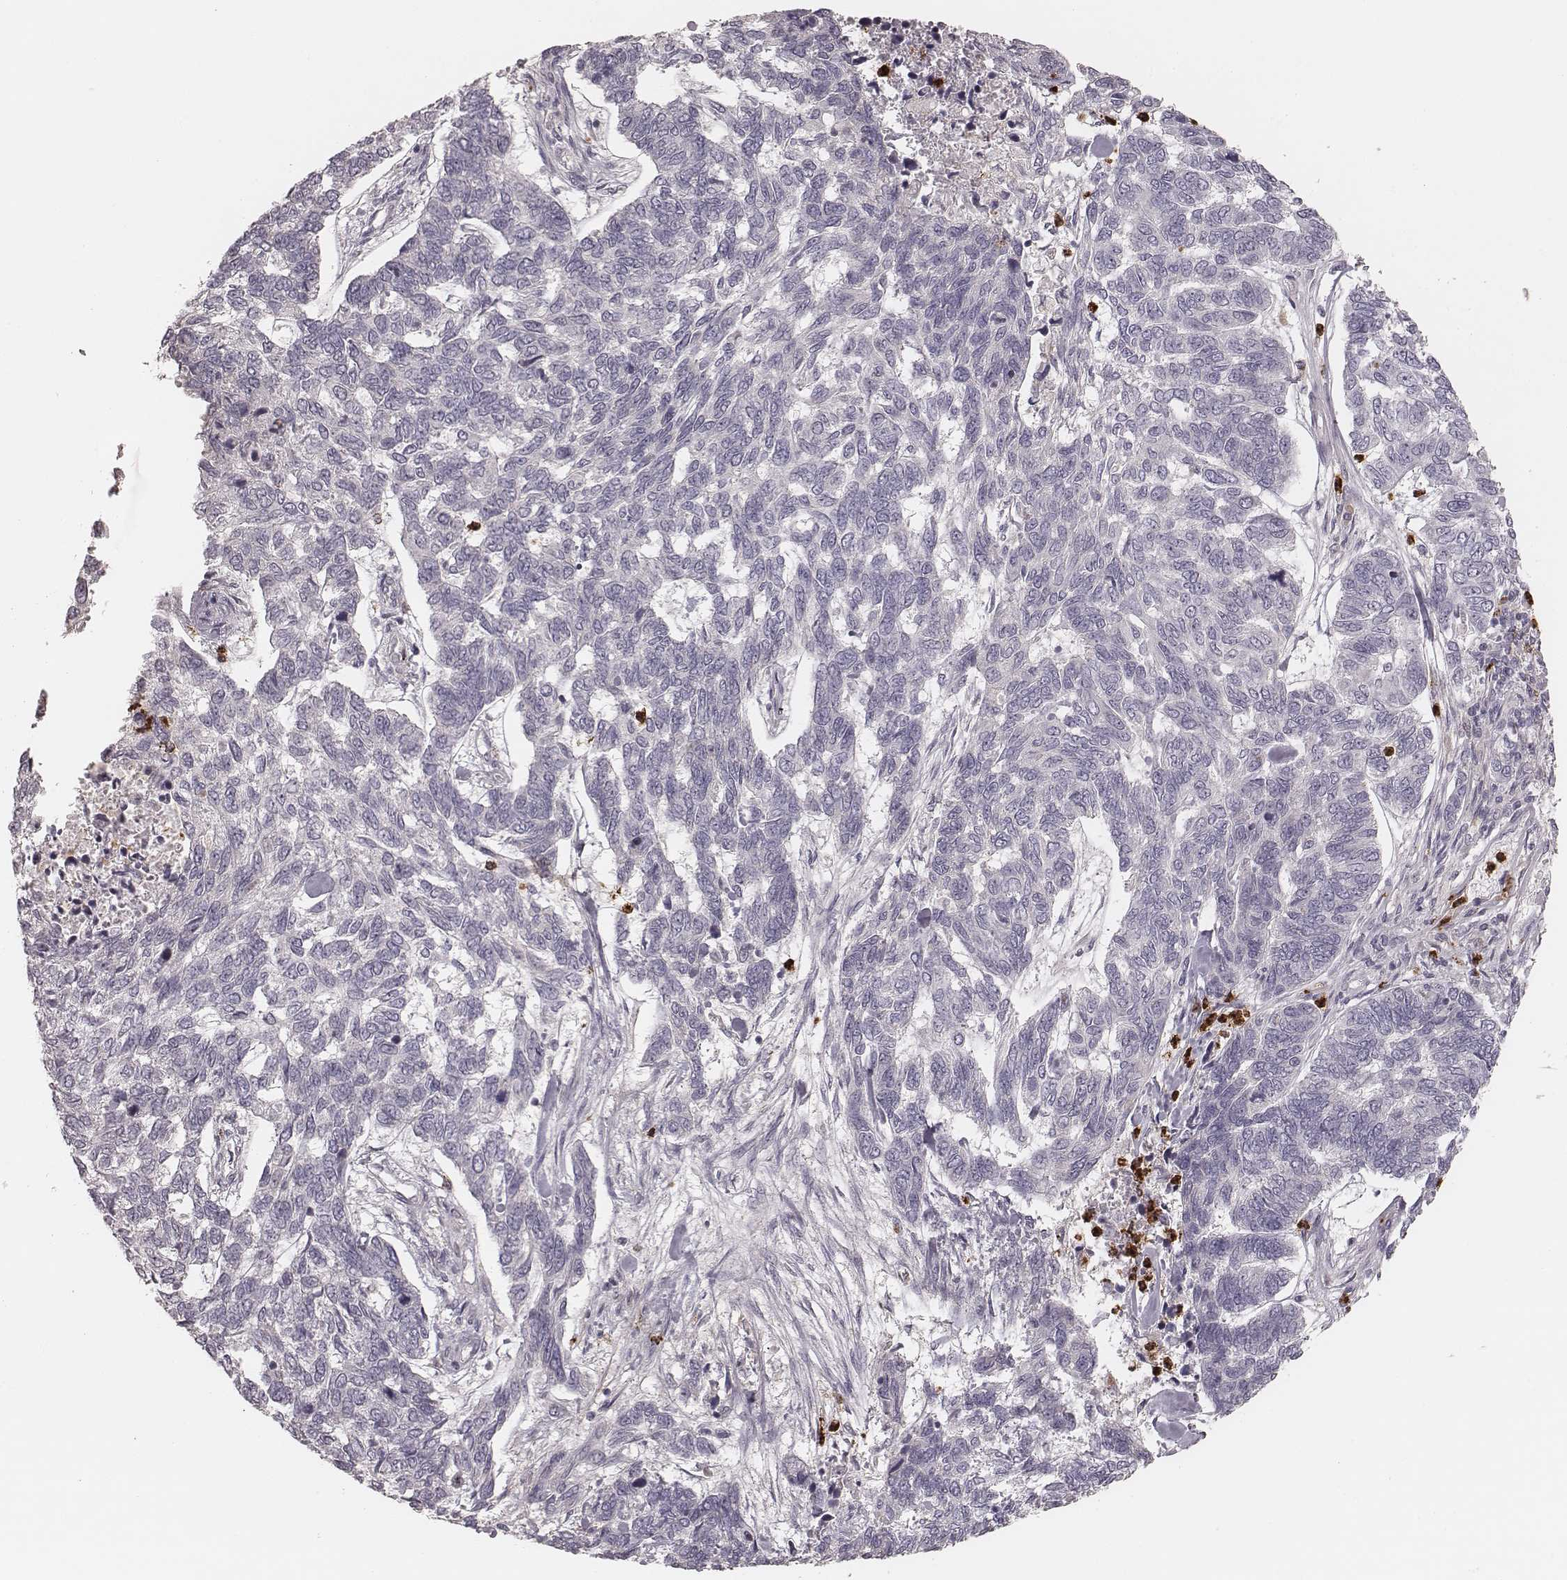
{"staining": {"intensity": "negative", "quantity": "none", "location": "none"}, "tissue": "skin cancer", "cell_type": "Tumor cells", "image_type": "cancer", "snomed": [{"axis": "morphology", "description": "Basal cell carcinoma"}, {"axis": "topography", "description": "Skin"}], "caption": "Protein analysis of skin cancer demonstrates no significant staining in tumor cells.", "gene": "ABCA7", "patient": {"sex": "female", "age": 65}}